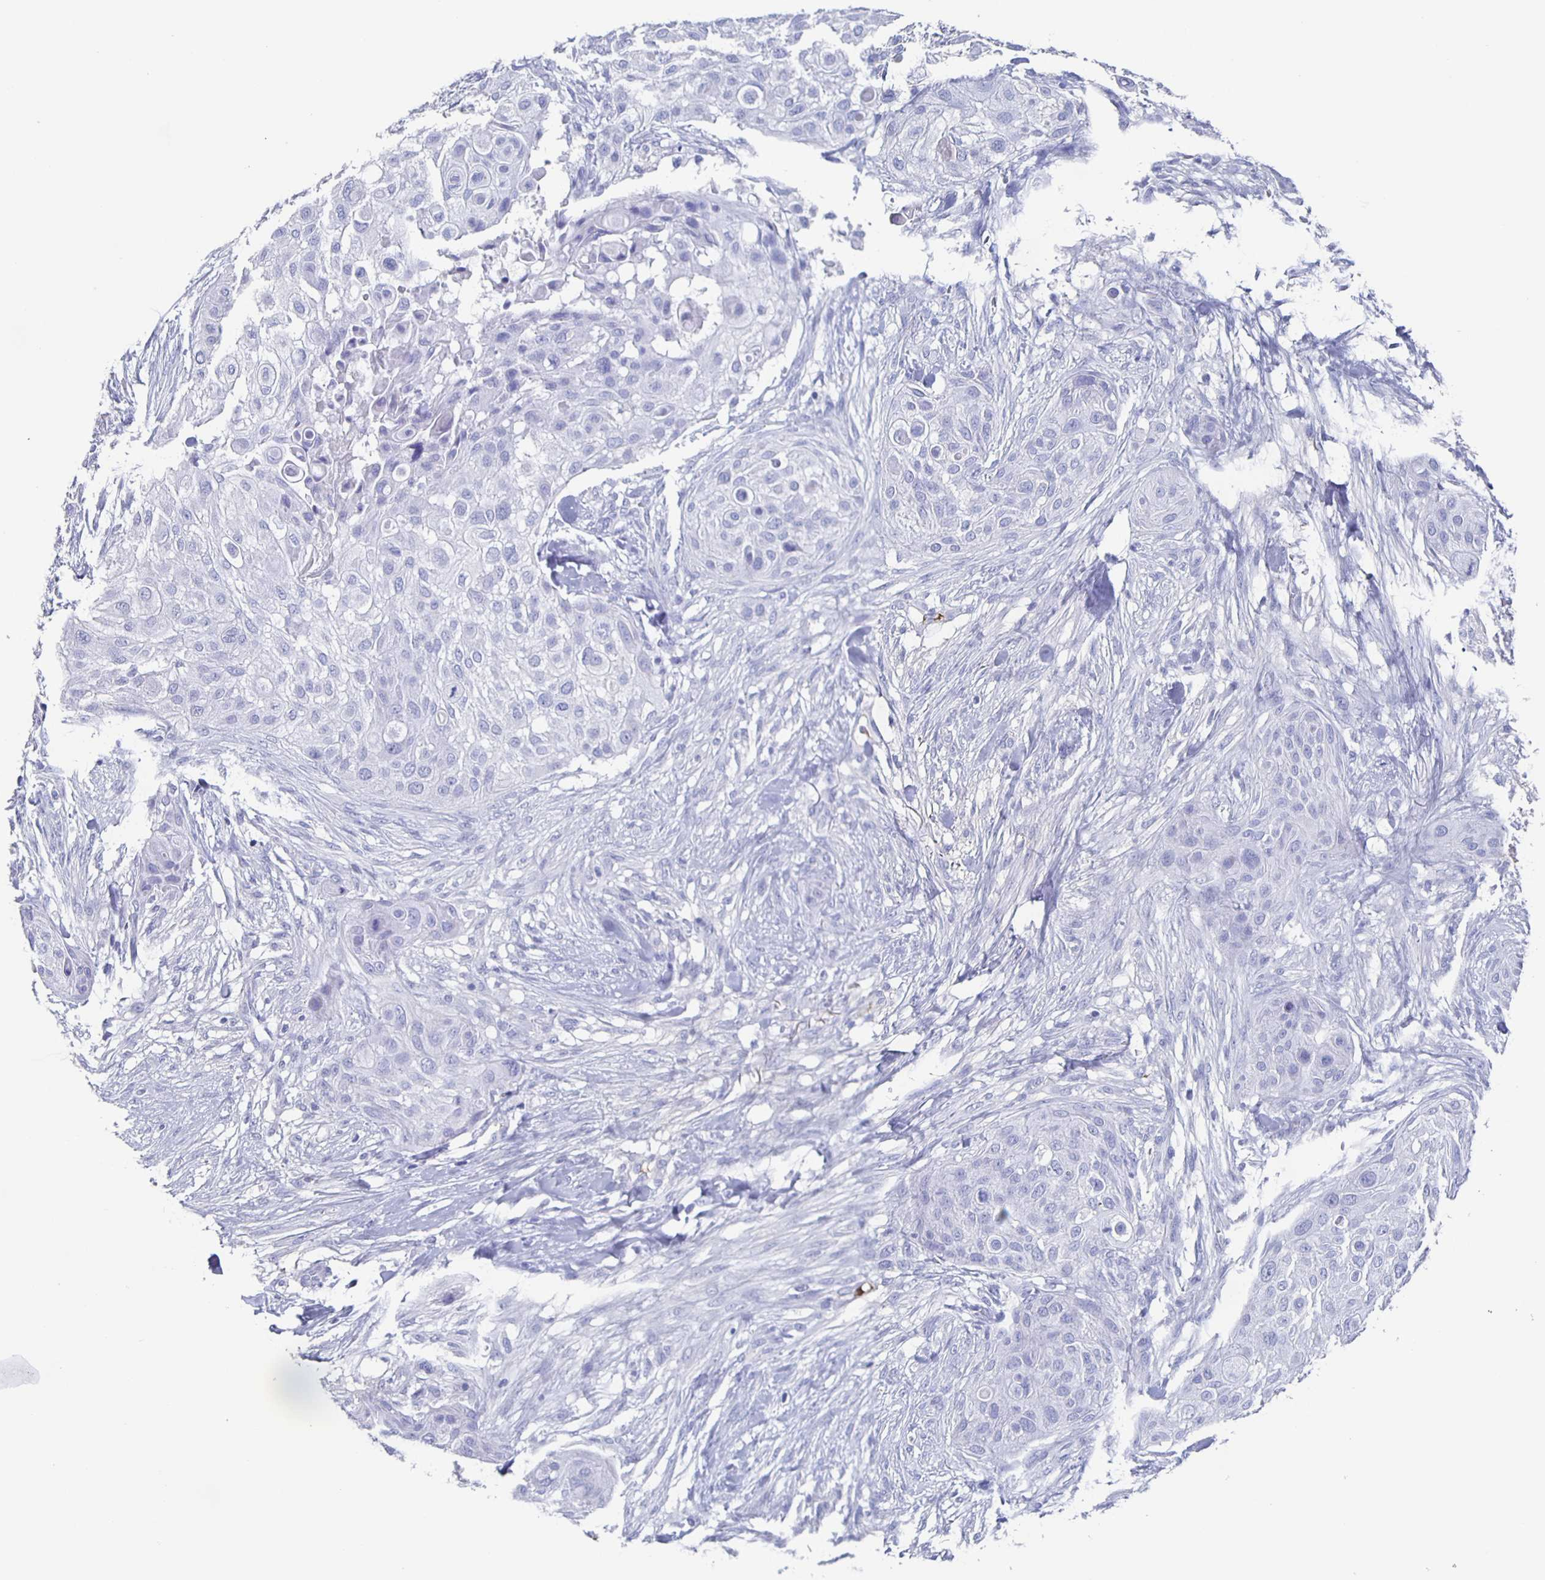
{"staining": {"intensity": "negative", "quantity": "none", "location": "none"}, "tissue": "skin cancer", "cell_type": "Tumor cells", "image_type": "cancer", "snomed": [{"axis": "morphology", "description": "Squamous cell carcinoma, NOS"}, {"axis": "topography", "description": "Skin"}], "caption": "High magnification brightfield microscopy of skin cancer stained with DAB (brown) and counterstained with hematoxylin (blue): tumor cells show no significant positivity.", "gene": "FGA", "patient": {"sex": "female", "age": 87}}